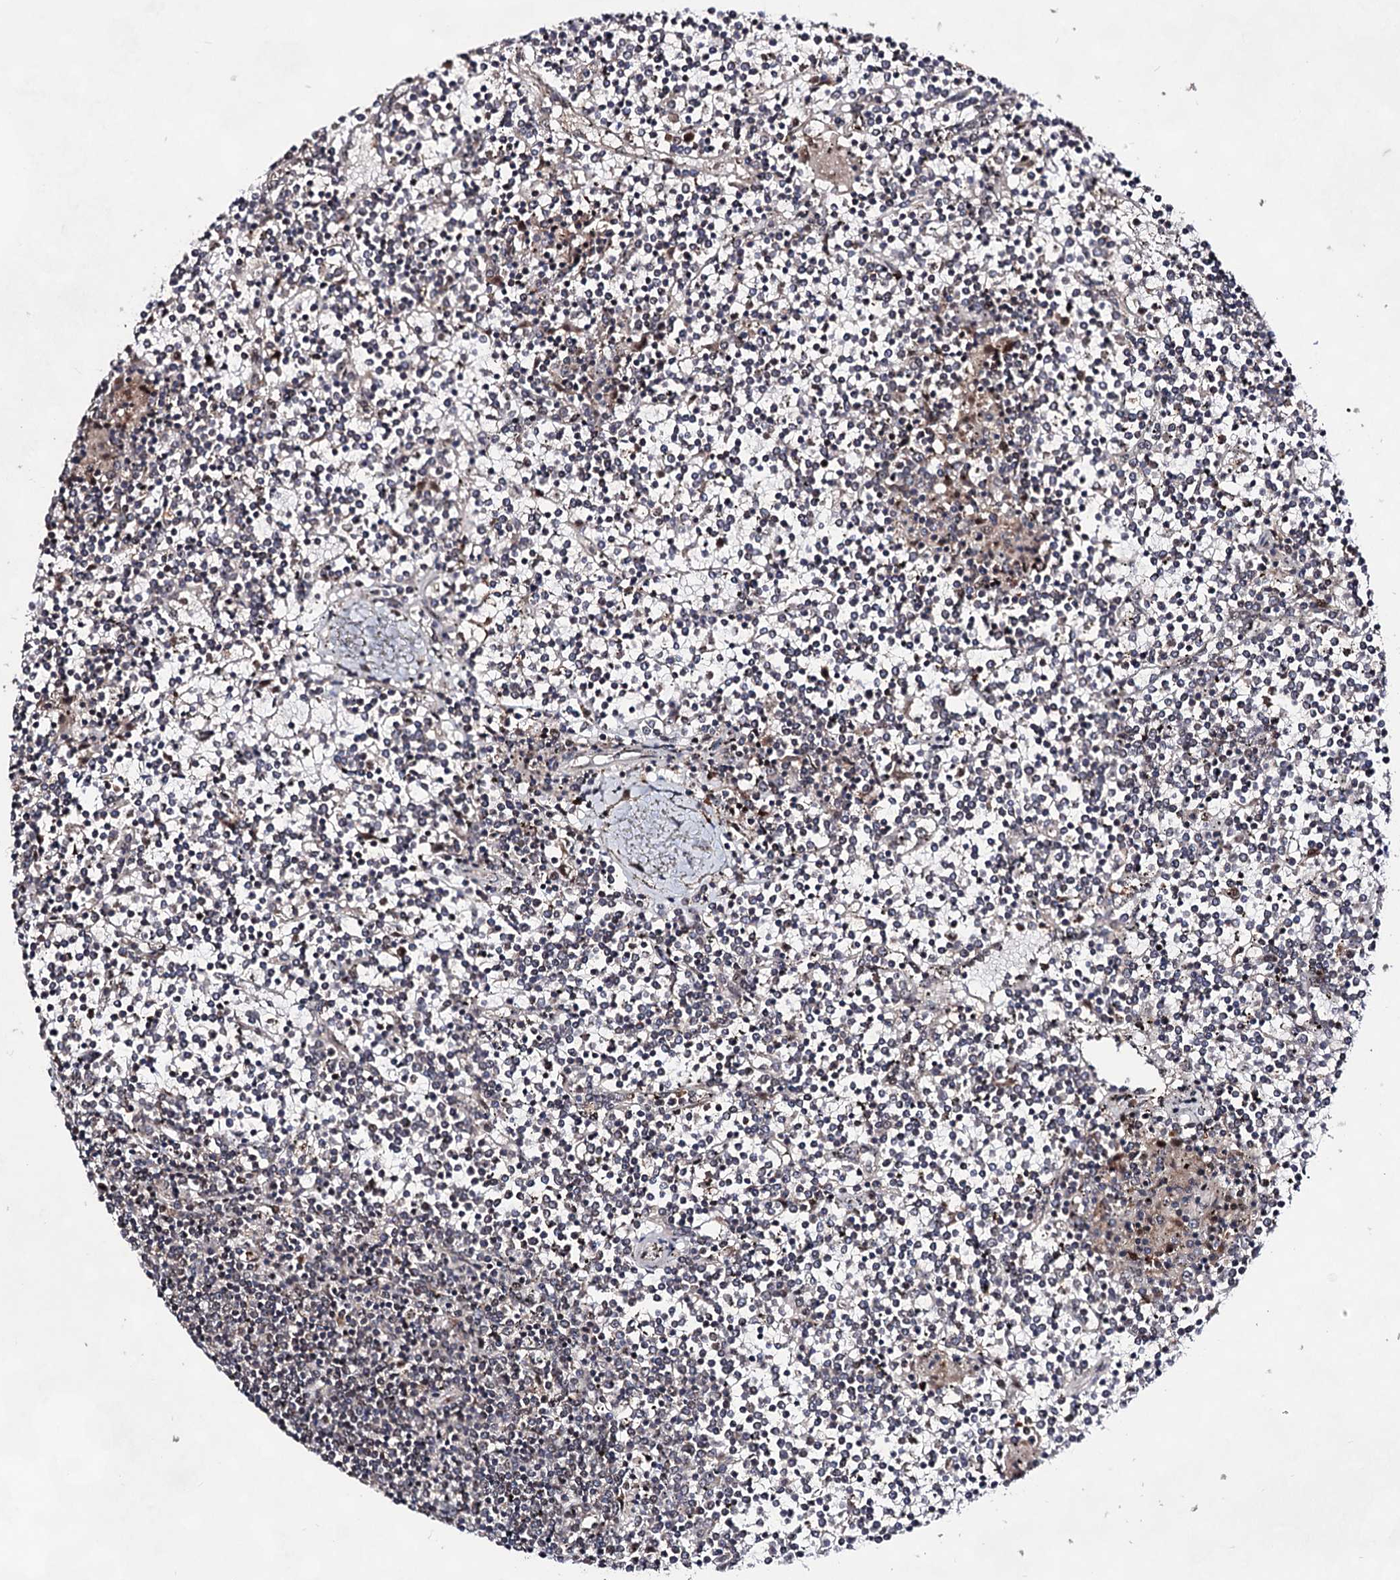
{"staining": {"intensity": "negative", "quantity": "none", "location": "none"}, "tissue": "lymphoma", "cell_type": "Tumor cells", "image_type": "cancer", "snomed": [{"axis": "morphology", "description": "Malignant lymphoma, non-Hodgkin's type, Low grade"}, {"axis": "topography", "description": "Spleen"}], "caption": "This histopathology image is of malignant lymphoma, non-Hodgkin's type (low-grade) stained with immunohistochemistry (IHC) to label a protein in brown with the nuclei are counter-stained blue. There is no positivity in tumor cells.", "gene": "EXOSC10", "patient": {"sex": "female", "age": 19}}